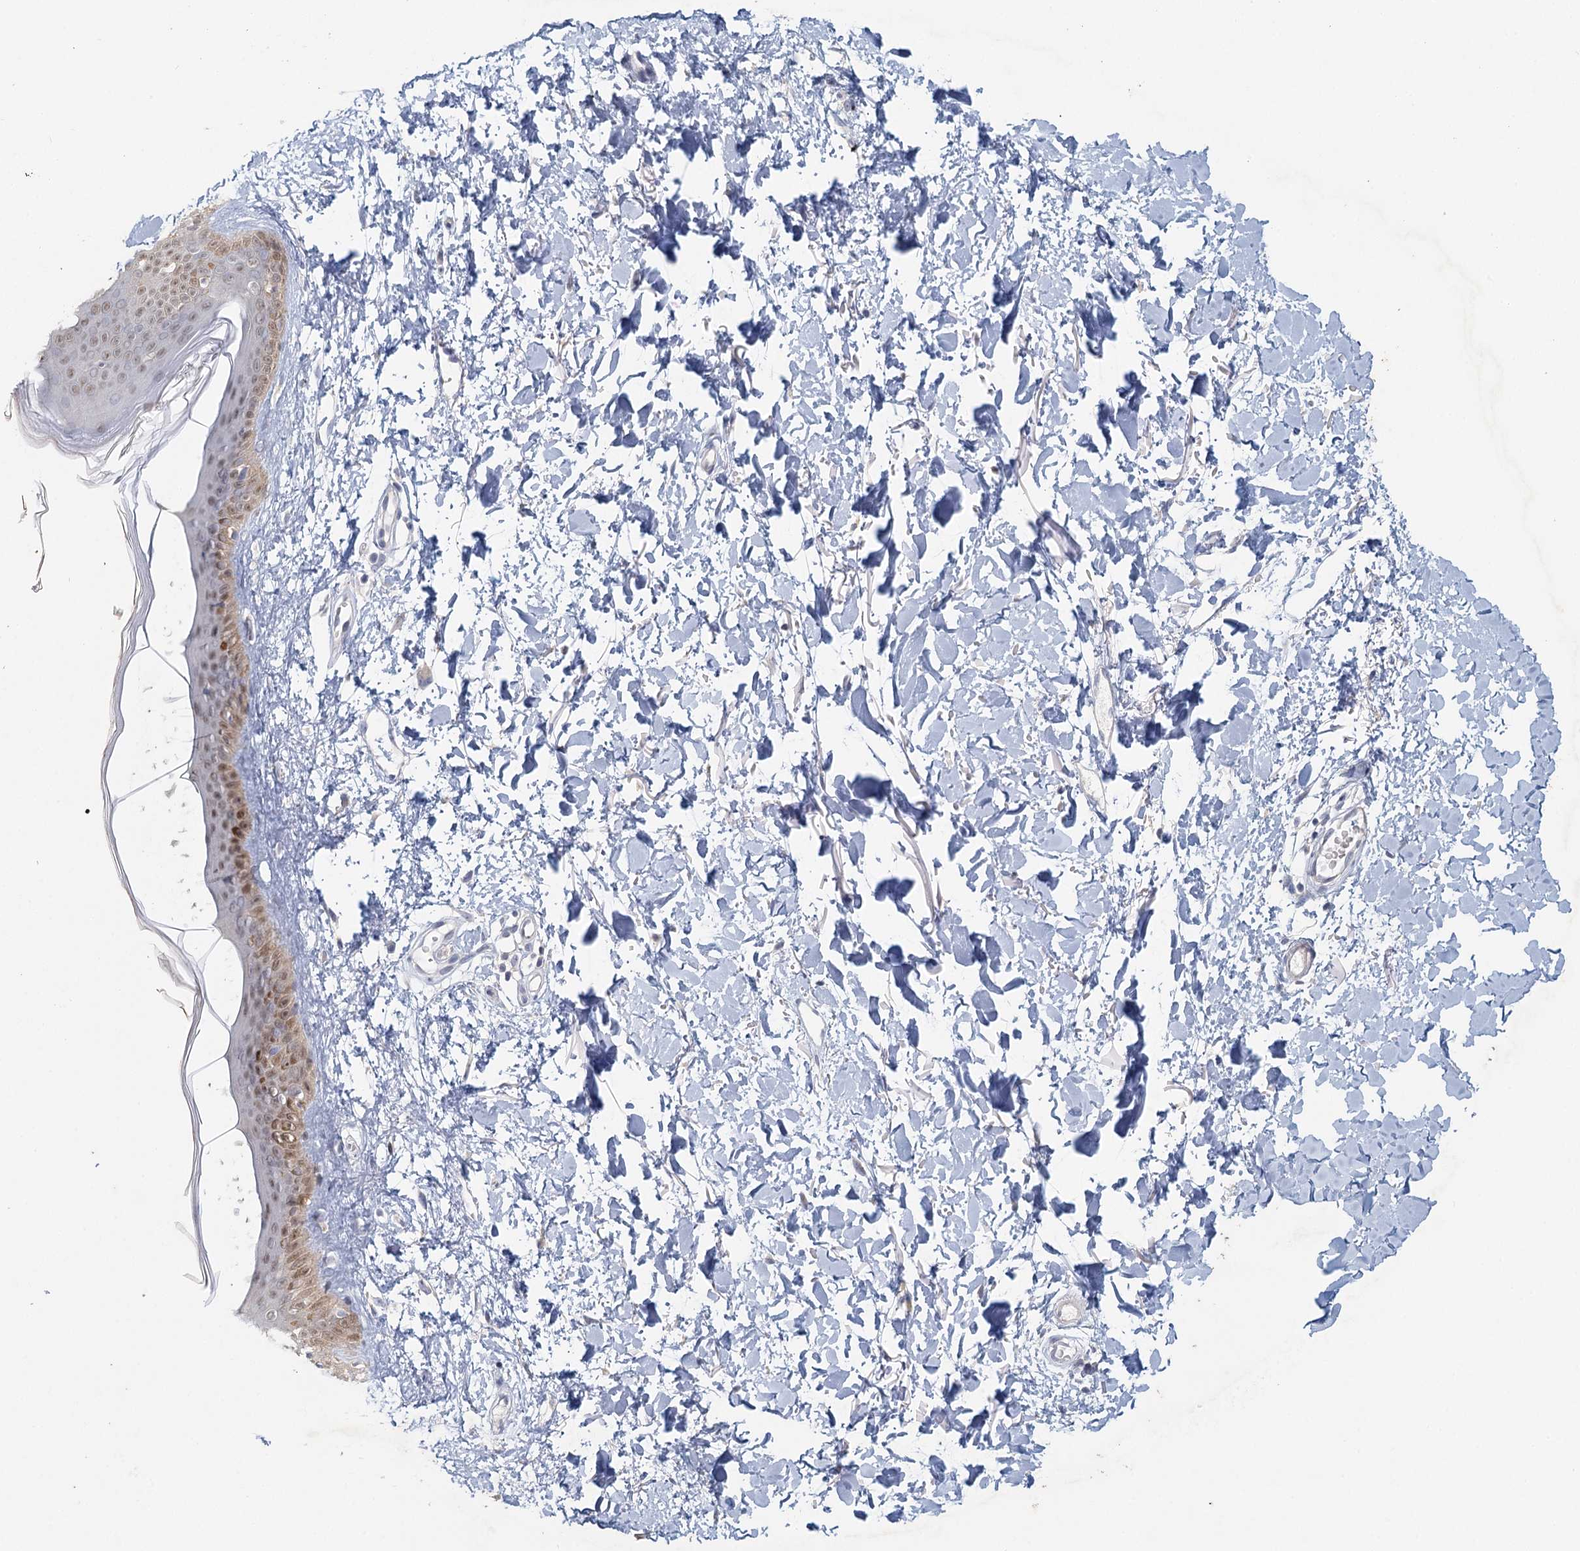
{"staining": {"intensity": "negative", "quantity": "none", "location": "none"}, "tissue": "skin", "cell_type": "Fibroblasts", "image_type": "normal", "snomed": [{"axis": "morphology", "description": "Normal tissue, NOS"}, {"axis": "topography", "description": "Skin"}], "caption": "Histopathology image shows no significant protein expression in fibroblasts of normal skin.", "gene": "MYO7B", "patient": {"sex": "female", "age": 58}}